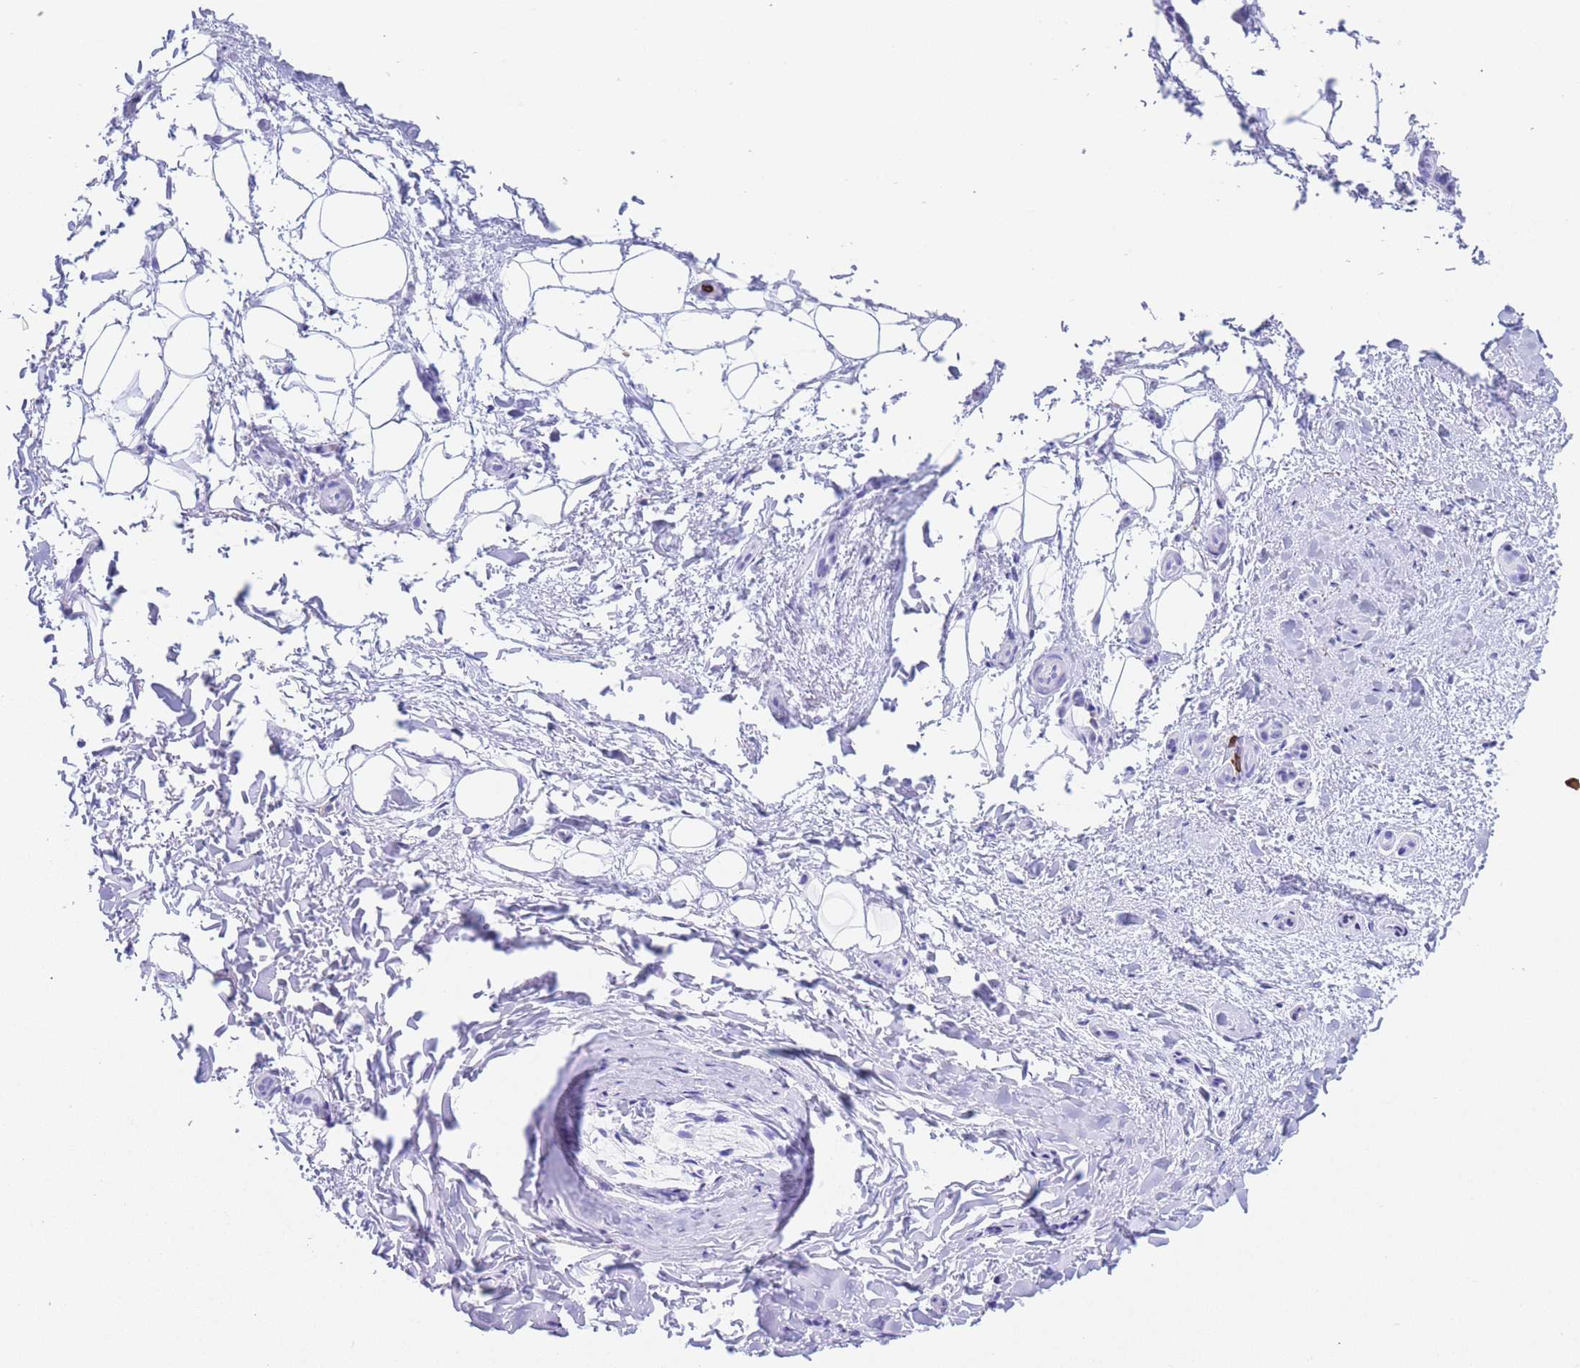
{"staining": {"intensity": "negative", "quantity": "none", "location": "none"}, "tissue": "adipose tissue", "cell_type": "Adipocytes", "image_type": "normal", "snomed": [{"axis": "morphology", "description": "Normal tissue, NOS"}, {"axis": "topography", "description": "Peripheral nerve tissue"}], "caption": "Immunohistochemistry (IHC) photomicrograph of benign adipose tissue stained for a protein (brown), which displays no staining in adipocytes.", "gene": "CORO1A", "patient": {"sex": "female", "age": 61}}